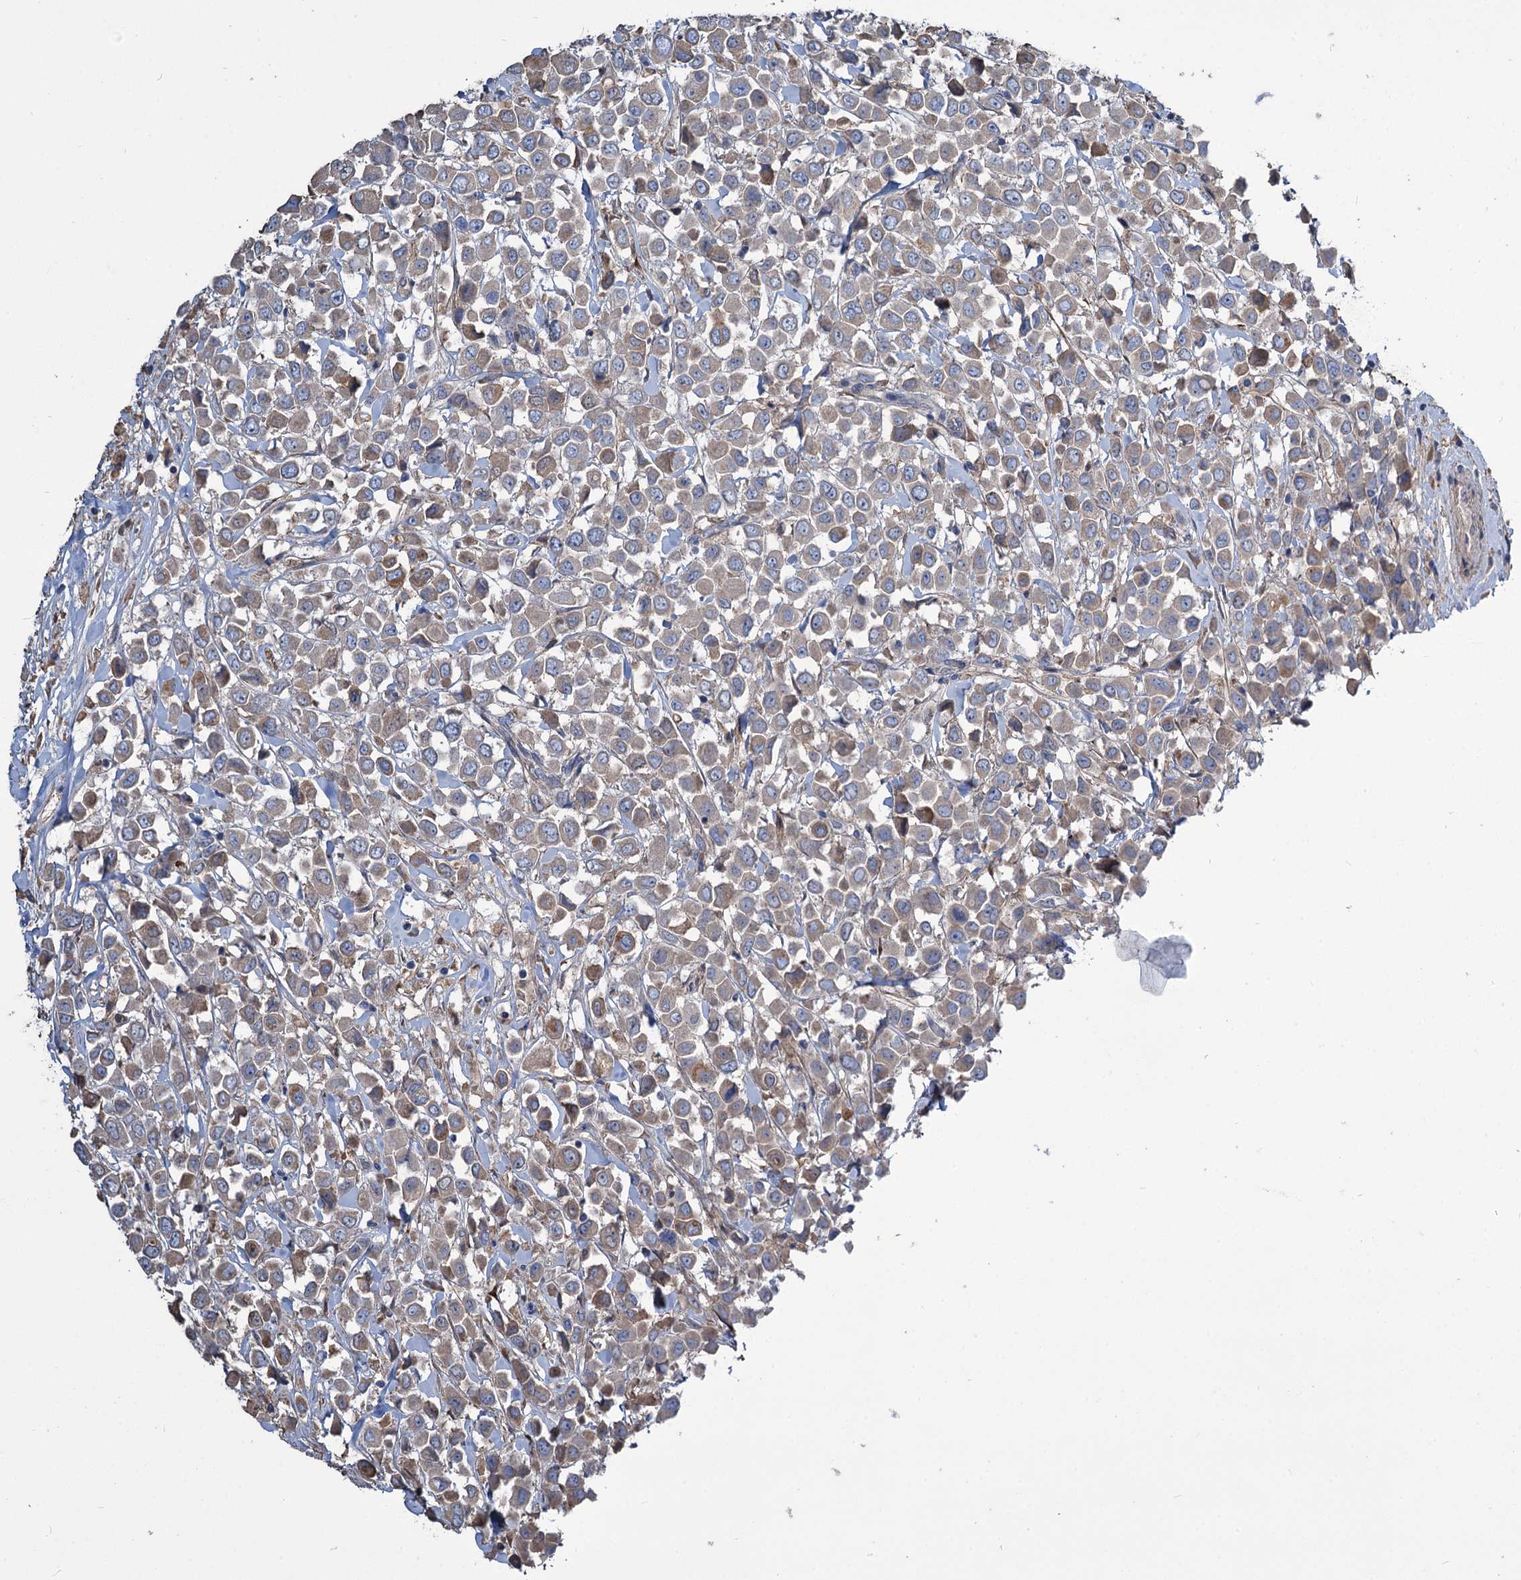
{"staining": {"intensity": "weak", "quantity": ">75%", "location": "cytoplasmic/membranous"}, "tissue": "breast cancer", "cell_type": "Tumor cells", "image_type": "cancer", "snomed": [{"axis": "morphology", "description": "Duct carcinoma"}, {"axis": "topography", "description": "Breast"}], "caption": "DAB (3,3'-diaminobenzidine) immunohistochemical staining of breast cancer (intraductal carcinoma) displays weak cytoplasmic/membranous protein positivity in about >75% of tumor cells.", "gene": "URAD", "patient": {"sex": "female", "age": 61}}